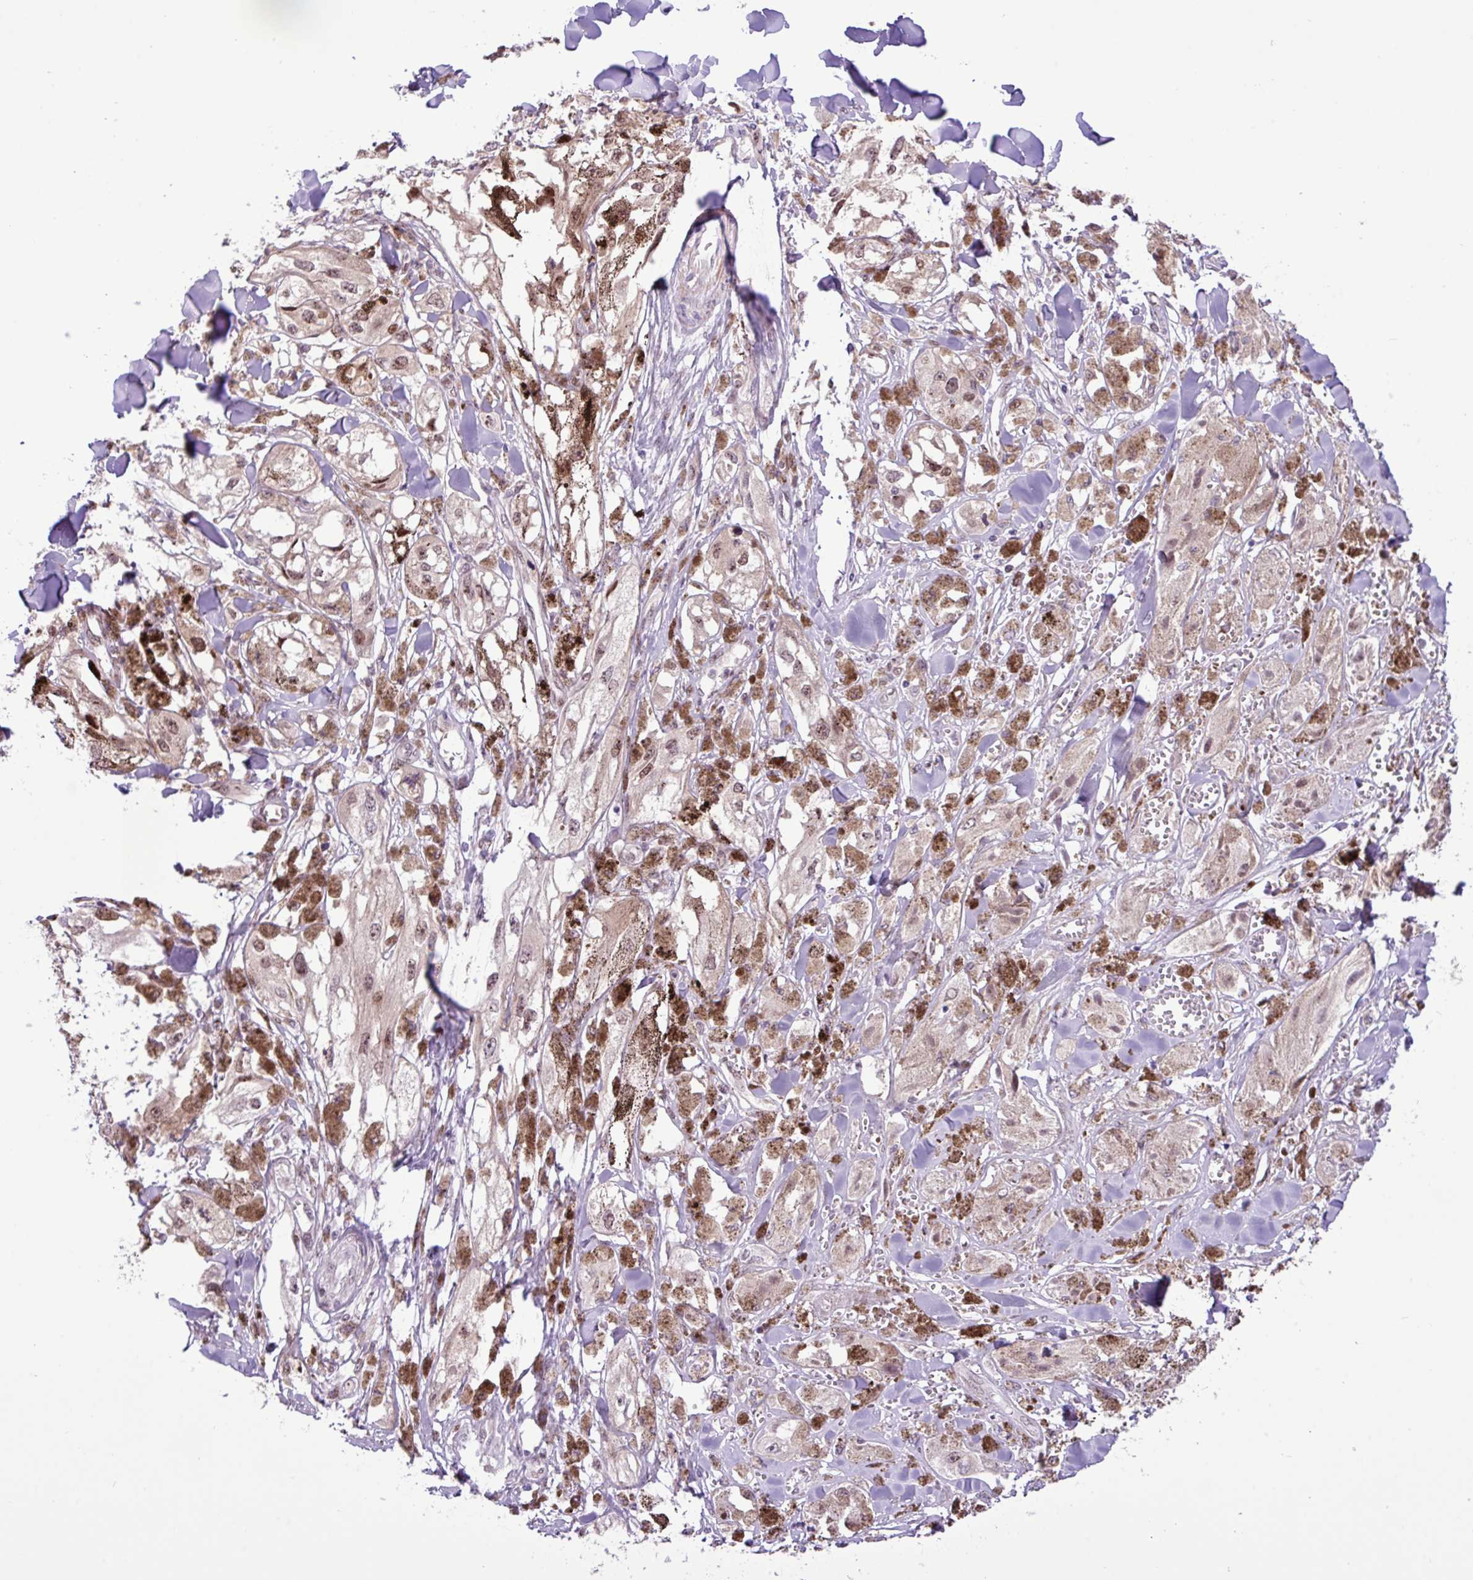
{"staining": {"intensity": "moderate", "quantity": ">75%", "location": "nuclear"}, "tissue": "melanoma", "cell_type": "Tumor cells", "image_type": "cancer", "snomed": [{"axis": "morphology", "description": "Malignant melanoma, NOS"}, {"axis": "topography", "description": "Skin"}], "caption": "The immunohistochemical stain labels moderate nuclear positivity in tumor cells of malignant melanoma tissue.", "gene": "YLPM1", "patient": {"sex": "male", "age": 88}}